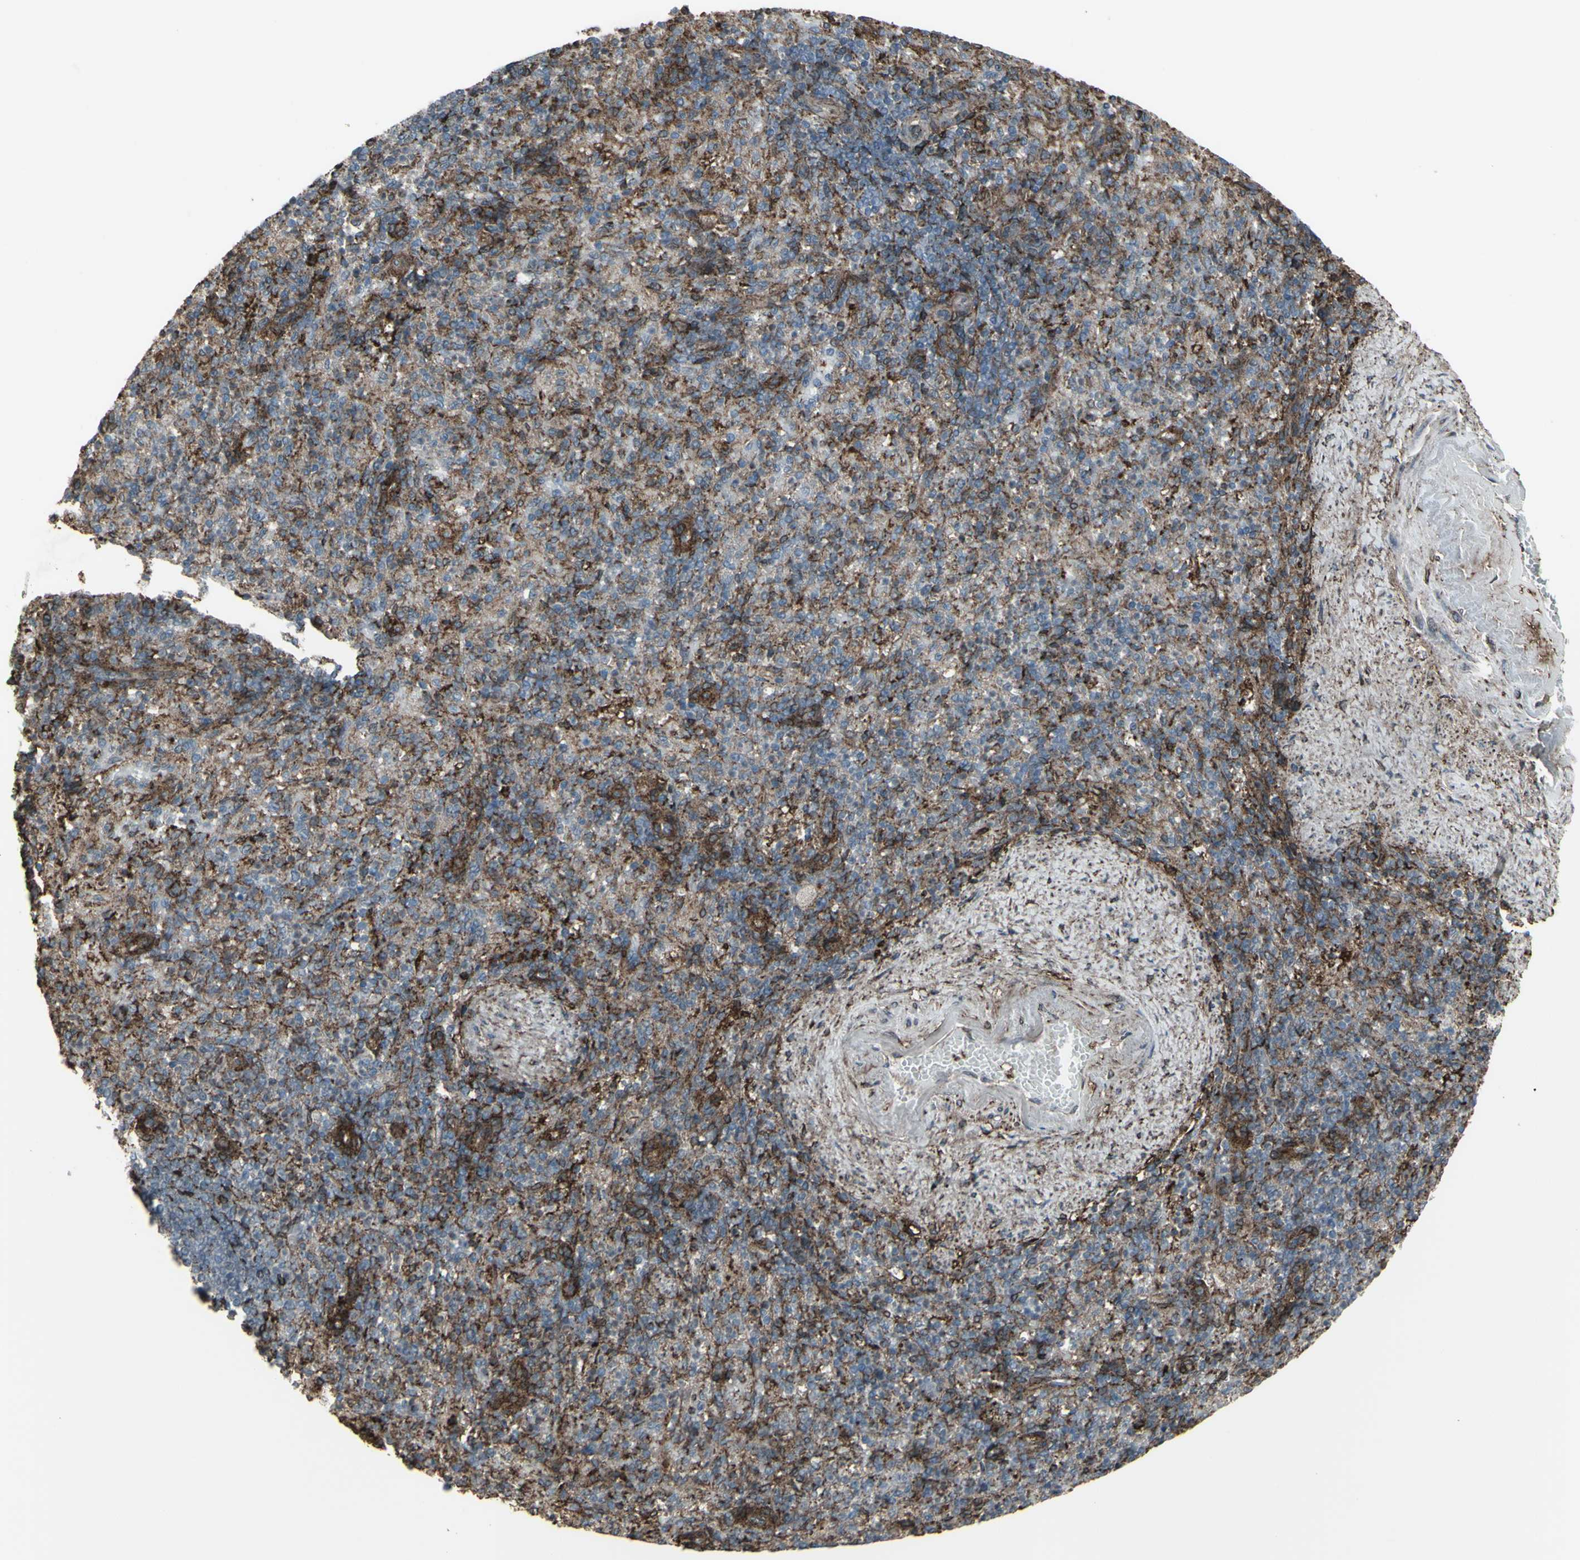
{"staining": {"intensity": "negative", "quantity": "none", "location": "none"}, "tissue": "spleen", "cell_type": "Cells in red pulp", "image_type": "normal", "snomed": [{"axis": "morphology", "description": "Normal tissue, NOS"}, {"axis": "topography", "description": "Spleen"}], "caption": "High magnification brightfield microscopy of unremarkable spleen stained with DAB (3,3'-diaminobenzidine) (brown) and counterstained with hematoxylin (blue): cells in red pulp show no significant staining.", "gene": "SMO", "patient": {"sex": "female", "age": 74}}